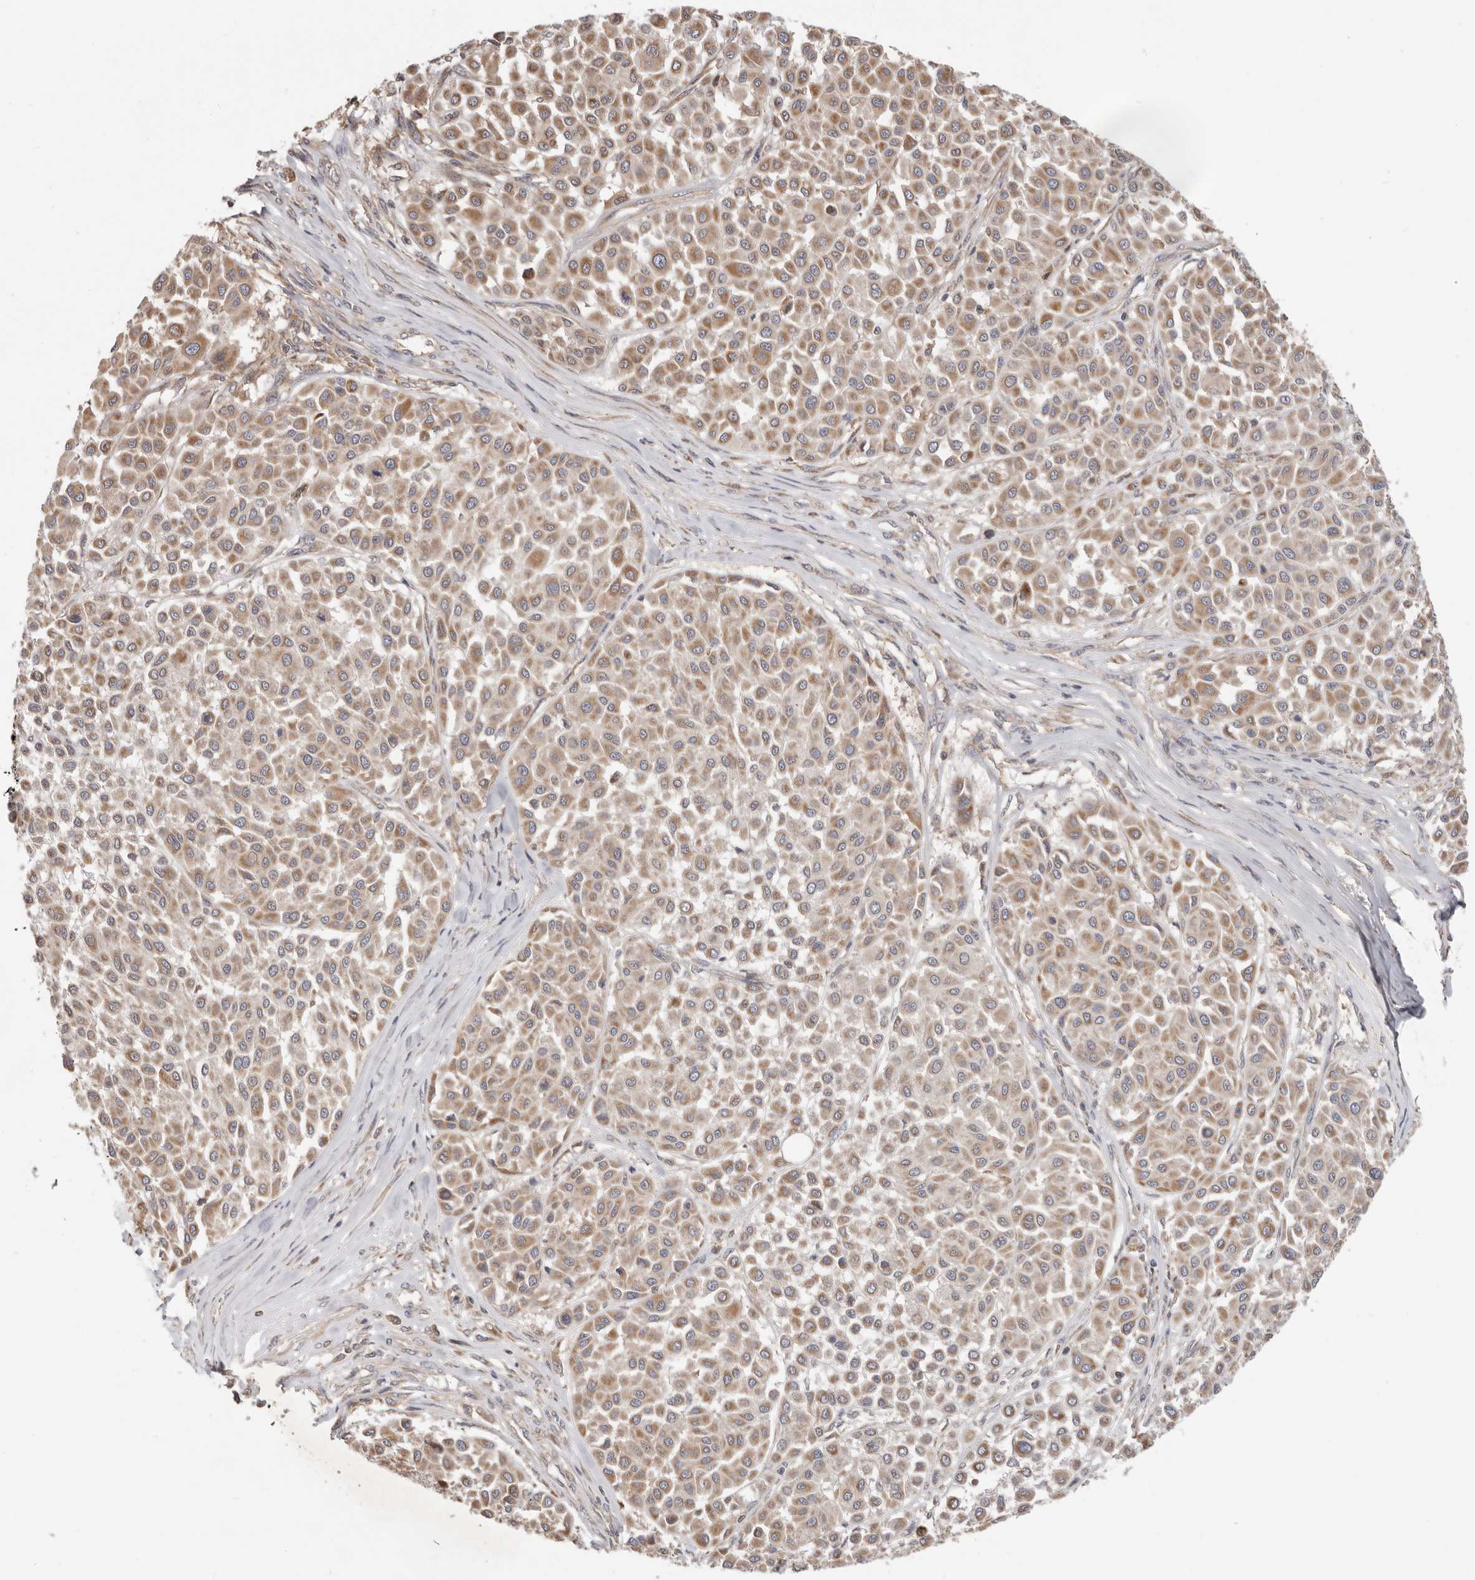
{"staining": {"intensity": "moderate", "quantity": ">75%", "location": "cytoplasmic/membranous"}, "tissue": "melanoma", "cell_type": "Tumor cells", "image_type": "cancer", "snomed": [{"axis": "morphology", "description": "Malignant melanoma, Metastatic site"}, {"axis": "topography", "description": "Soft tissue"}], "caption": "Brown immunohistochemical staining in human melanoma reveals moderate cytoplasmic/membranous positivity in about >75% of tumor cells. The protein is shown in brown color, while the nuclei are stained blue.", "gene": "LRP6", "patient": {"sex": "male", "age": 41}}